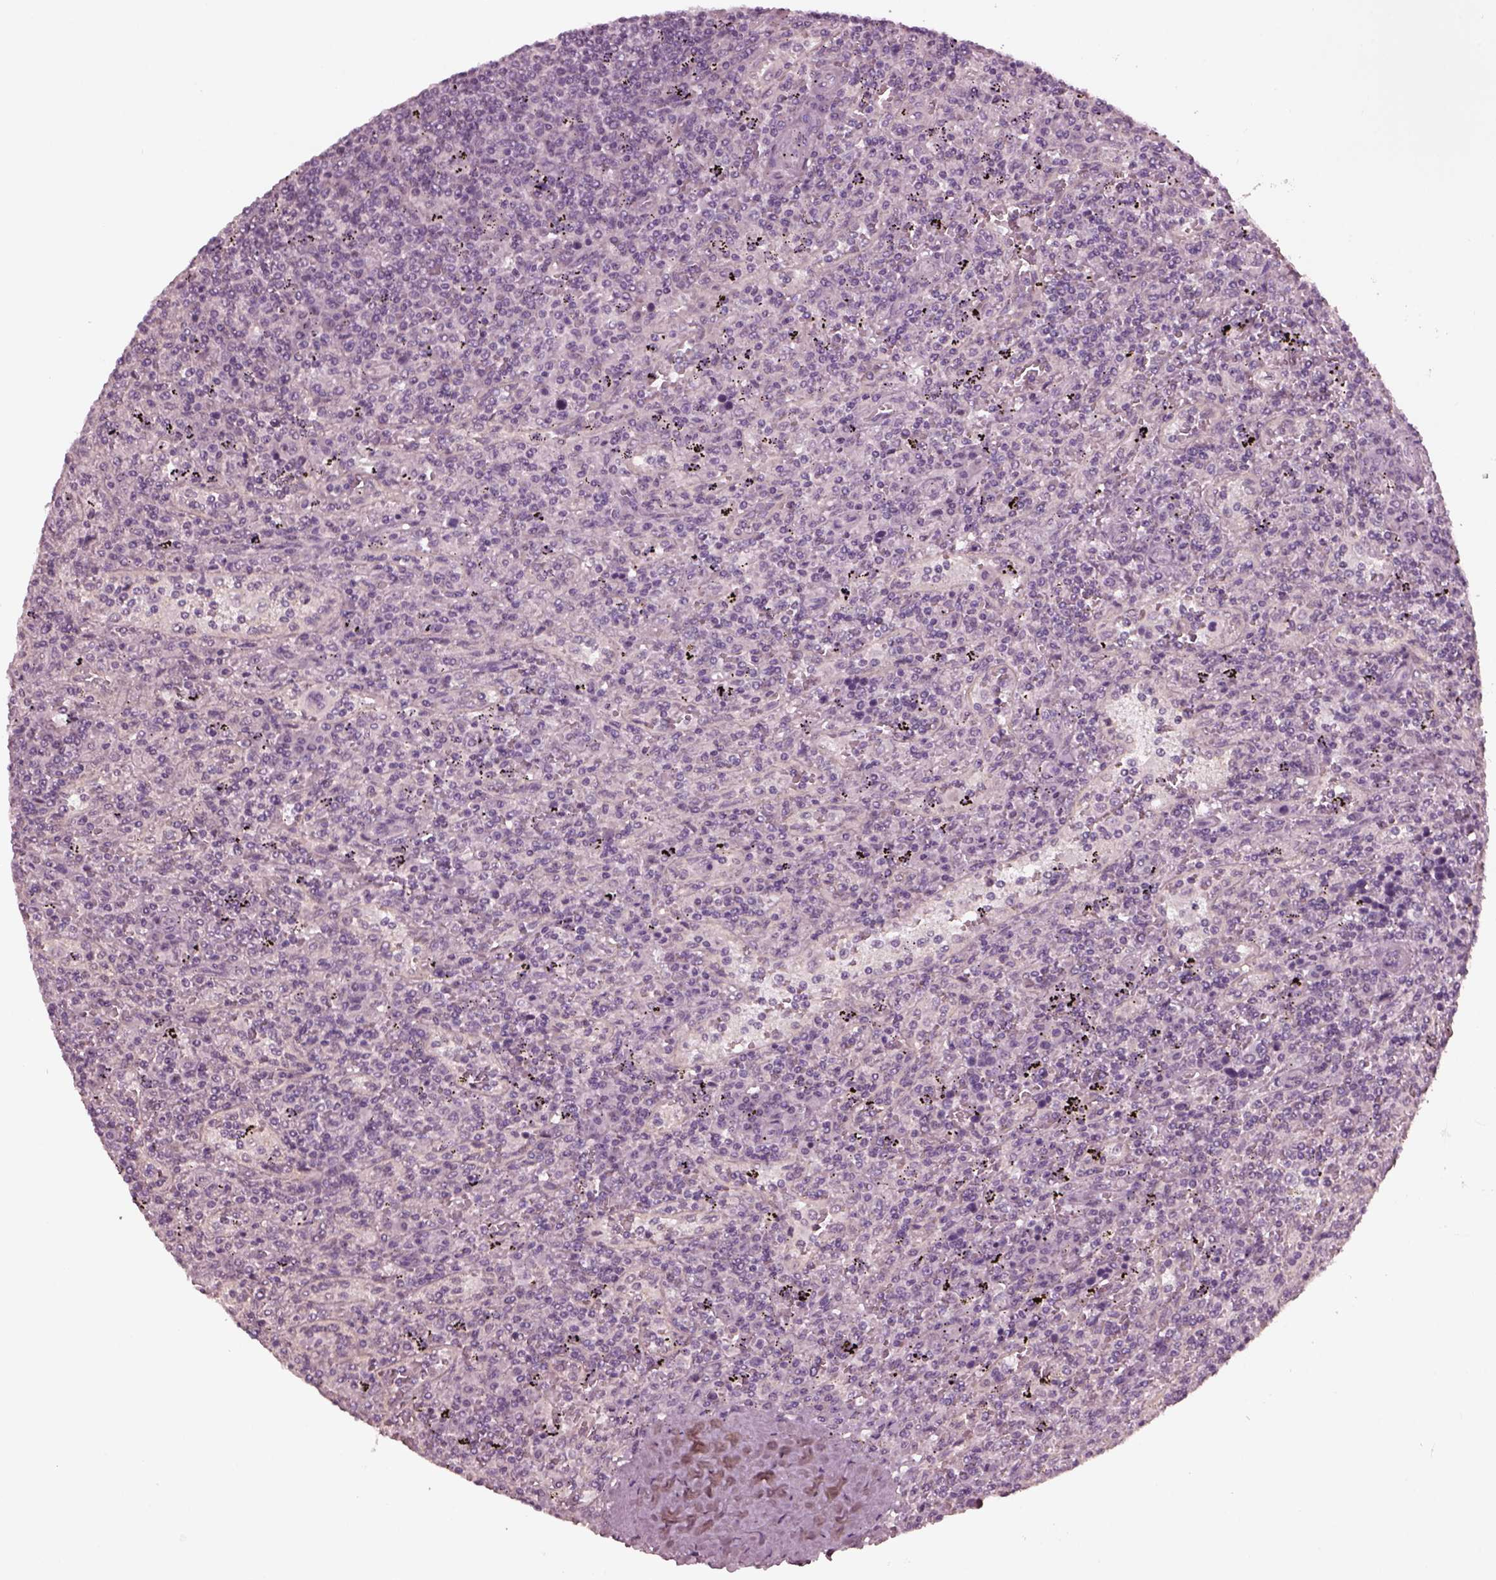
{"staining": {"intensity": "negative", "quantity": "none", "location": "none"}, "tissue": "lymphoma", "cell_type": "Tumor cells", "image_type": "cancer", "snomed": [{"axis": "morphology", "description": "Malignant lymphoma, non-Hodgkin's type, Low grade"}, {"axis": "topography", "description": "Spleen"}], "caption": "Immunohistochemistry of human lymphoma reveals no staining in tumor cells.", "gene": "YY2", "patient": {"sex": "male", "age": 62}}